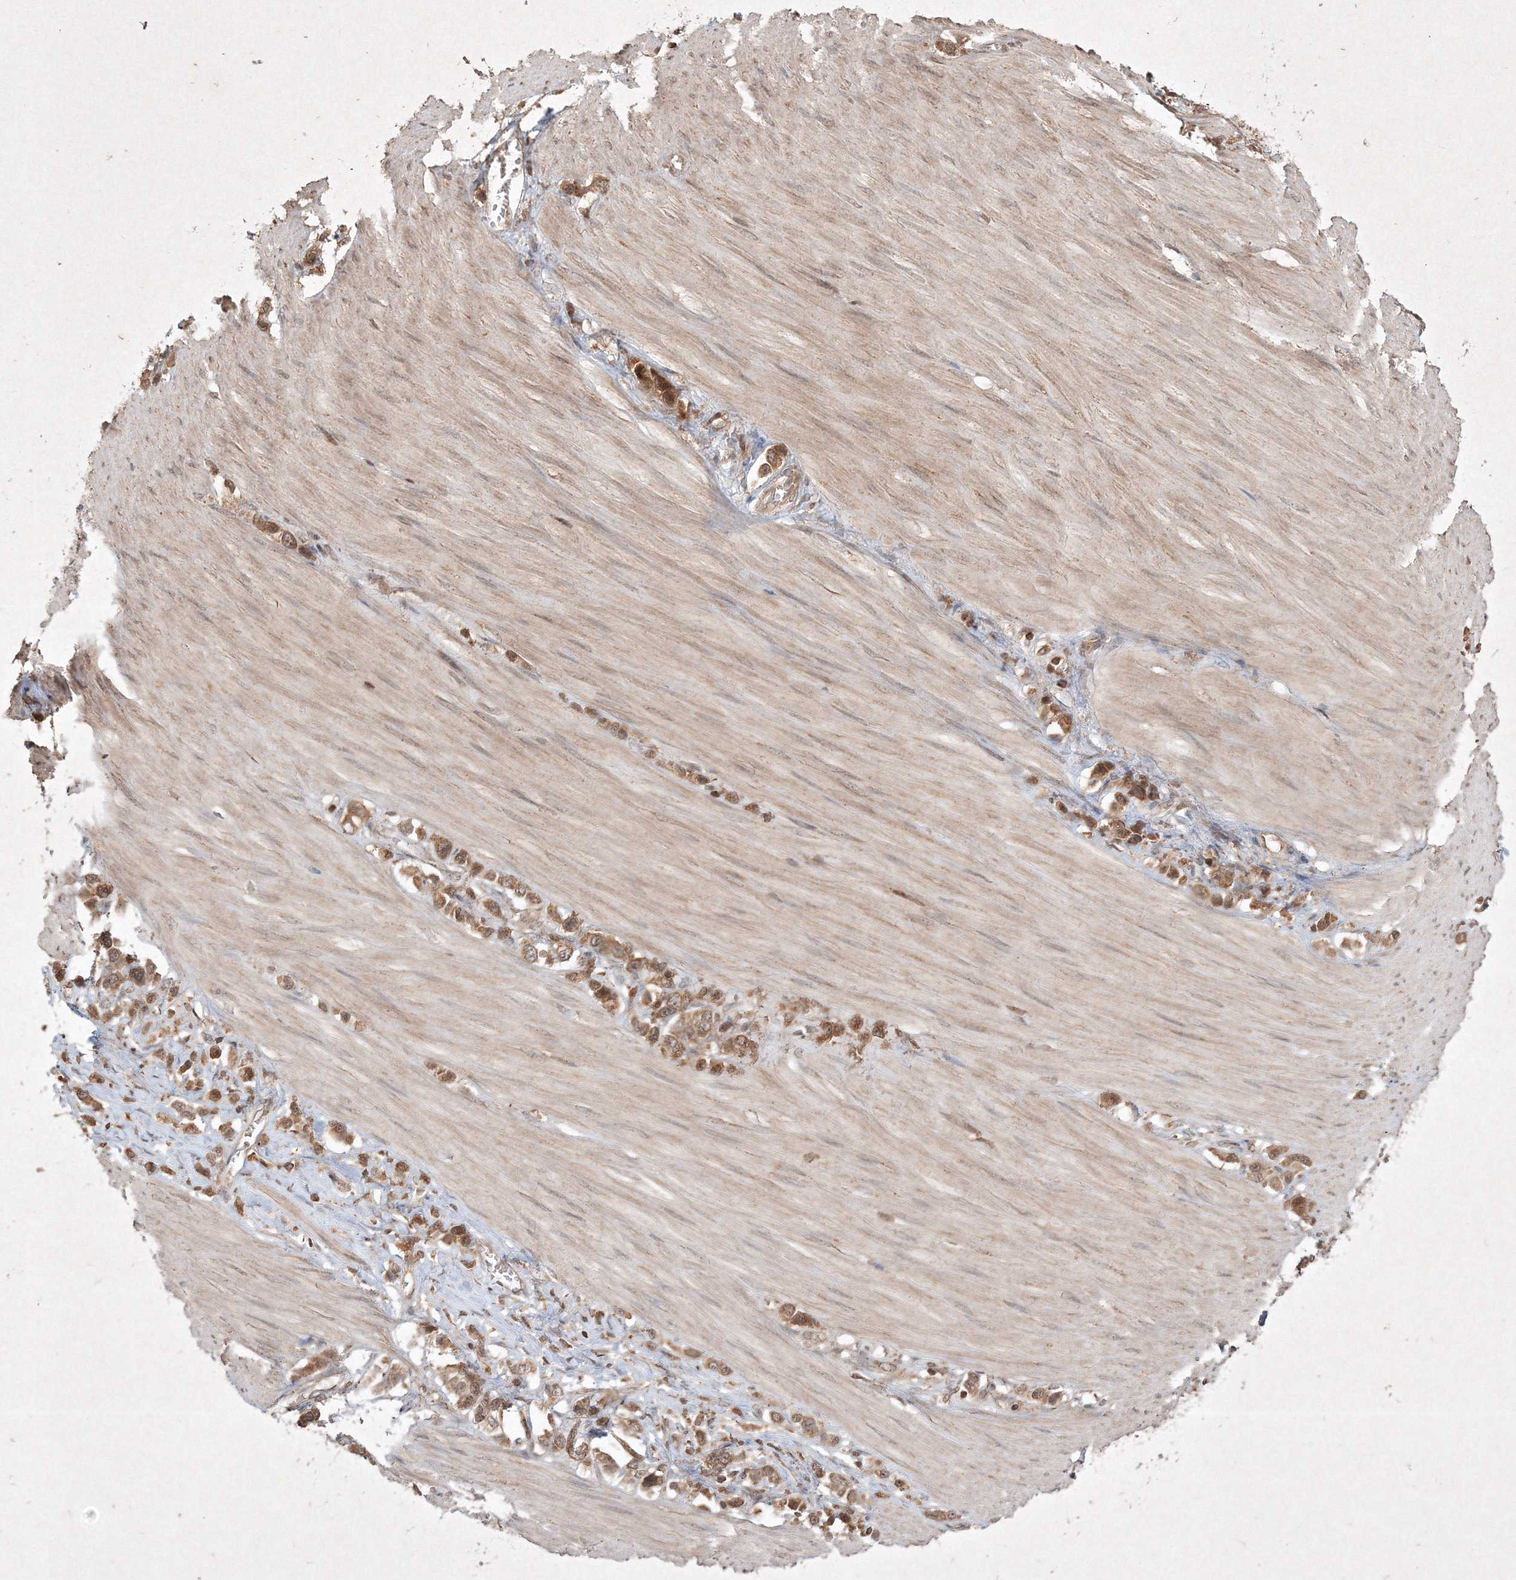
{"staining": {"intensity": "moderate", "quantity": ">75%", "location": "cytoplasmic/membranous"}, "tissue": "stomach cancer", "cell_type": "Tumor cells", "image_type": "cancer", "snomed": [{"axis": "morphology", "description": "Adenocarcinoma, NOS"}, {"axis": "topography", "description": "Stomach"}], "caption": "Immunohistochemical staining of stomach cancer (adenocarcinoma) shows medium levels of moderate cytoplasmic/membranous staining in about >75% of tumor cells. (DAB IHC with brightfield microscopy, high magnification).", "gene": "PLTP", "patient": {"sex": "female", "age": 65}}